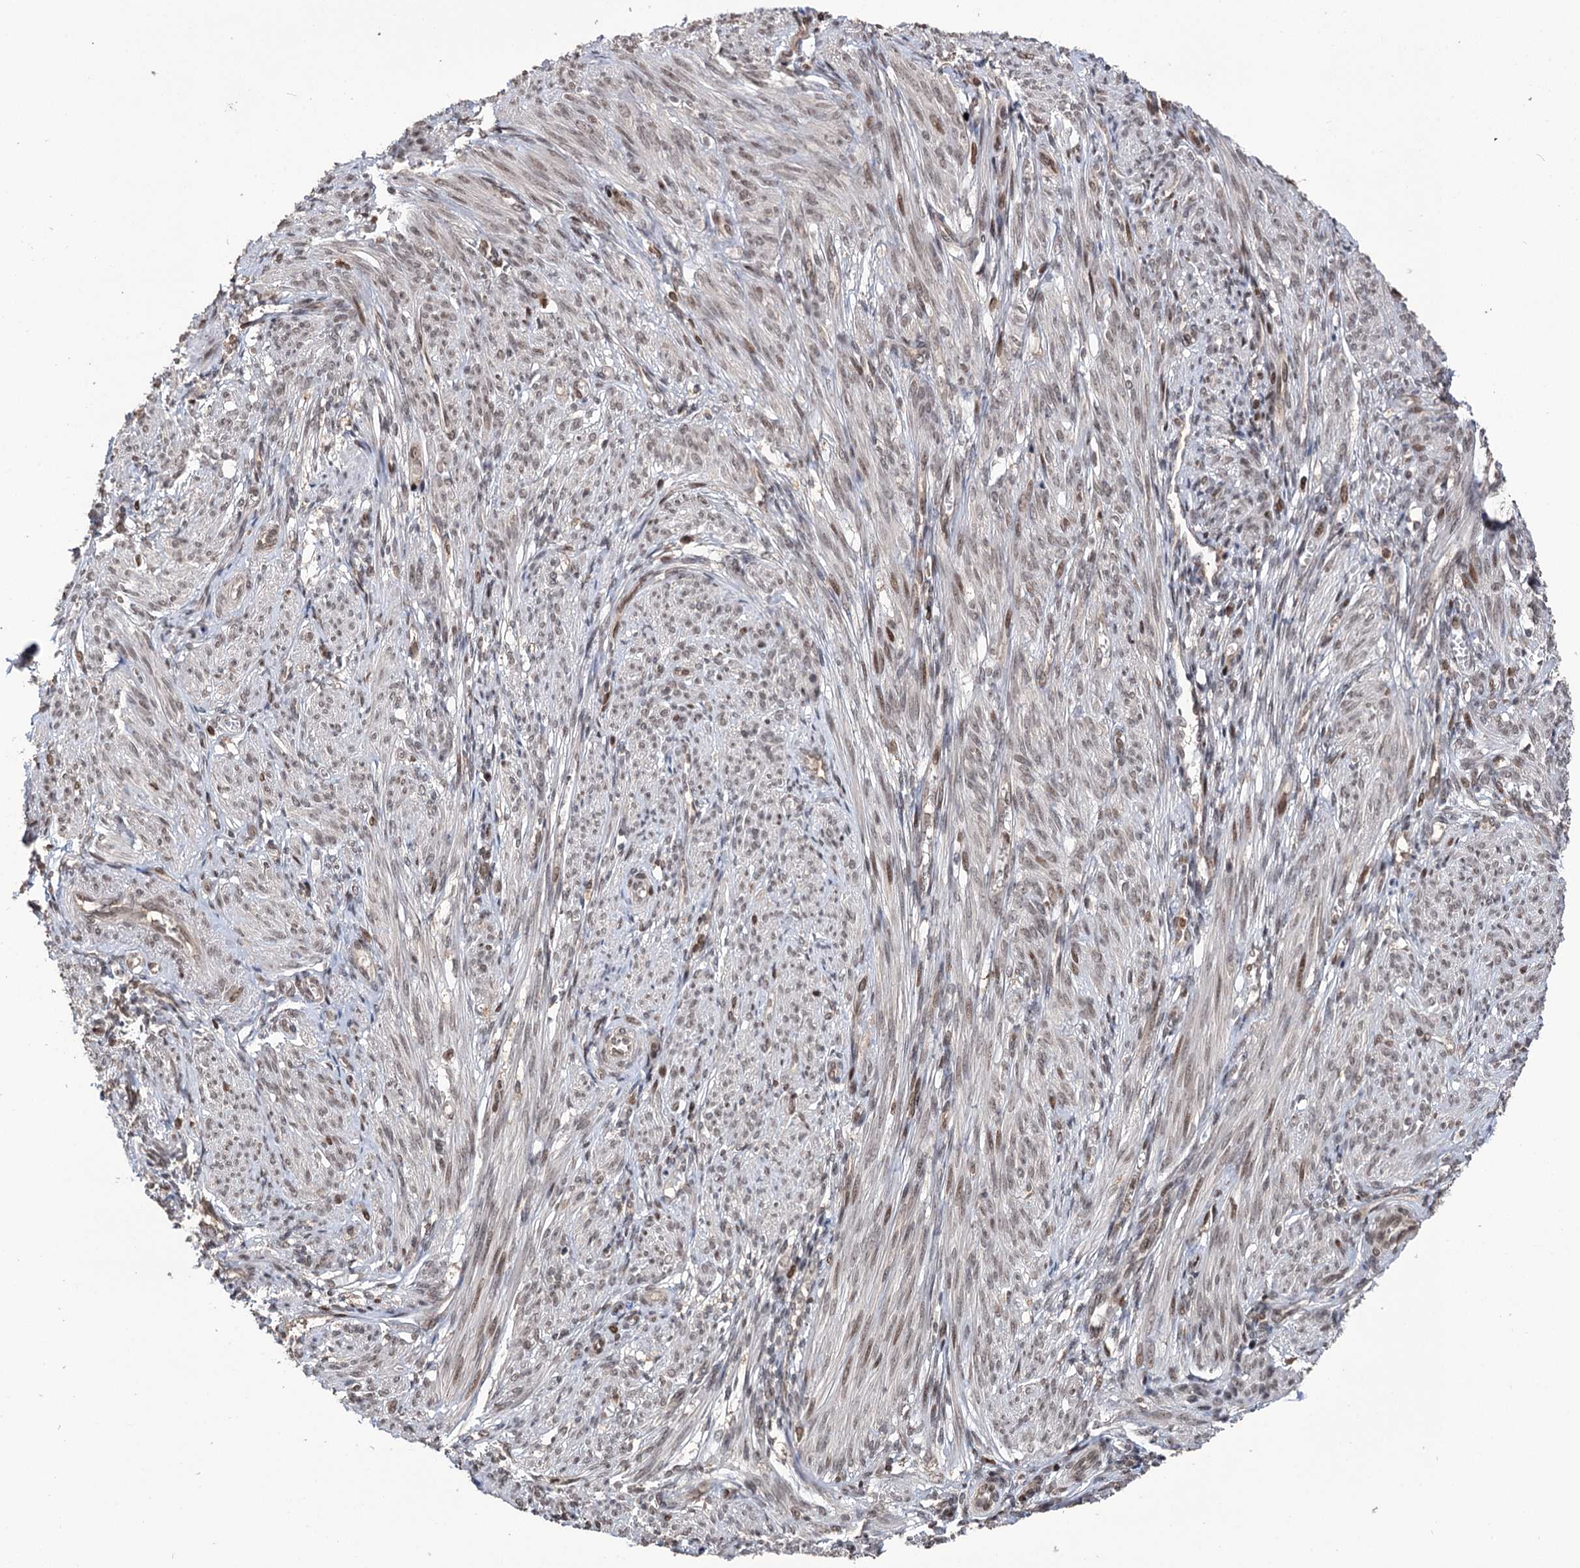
{"staining": {"intensity": "moderate", "quantity": "25%-75%", "location": "cytoplasmic/membranous,nuclear"}, "tissue": "smooth muscle", "cell_type": "Smooth muscle cells", "image_type": "normal", "snomed": [{"axis": "morphology", "description": "Normal tissue, NOS"}, {"axis": "topography", "description": "Smooth muscle"}], "caption": "There is medium levels of moderate cytoplasmic/membranous,nuclear staining in smooth muscle cells of unremarkable smooth muscle, as demonstrated by immunohistochemical staining (brown color).", "gene": "CCDC77", "patient": {"sex": "female", "age": 39}}